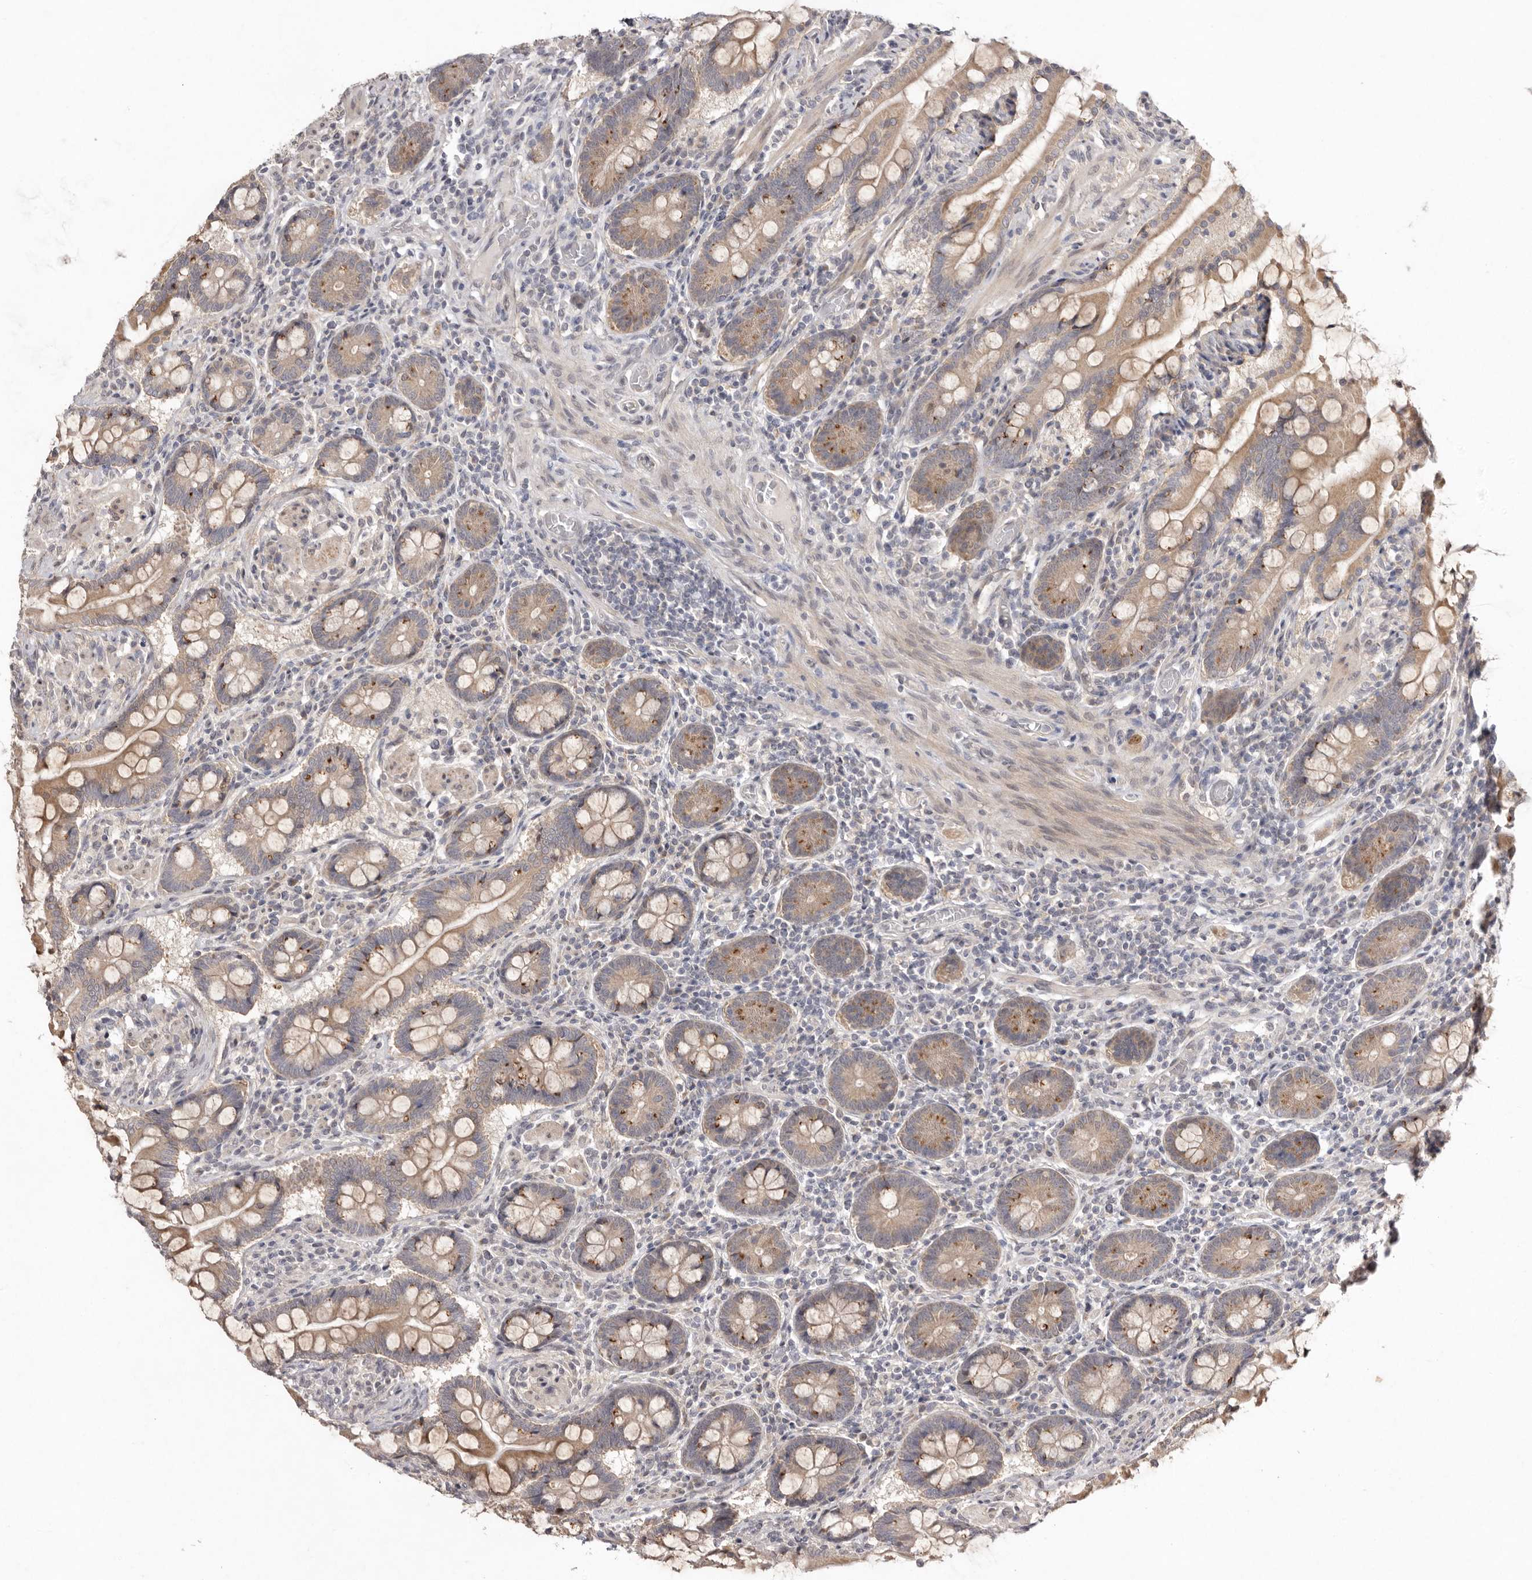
{"staining": {"intensity": "moderate", "quantity": ">75%", "location": "cytoplasmic/membranous"}, "tissue": "small intestine", "cell_type": "Glandular cells", "image_type": "normal", "snomed": [{"axis": "morphology", "description": "Normal tissue, NOS"}, {"axis": "topography", "description": "Small intestine"}], "caption": "Small intestine stained with IHC reveals moderate cytoplasmic/membranous expression in approximately >75% of glandular cells. The staining was performed using DAB (3,3'-diaminobenzidine), with brown indicating positive protein expression. Nuclei are stained blue with hematoxylin.", "gene": "NSUN4", "patient": {"sex": "male", "age": 41}}